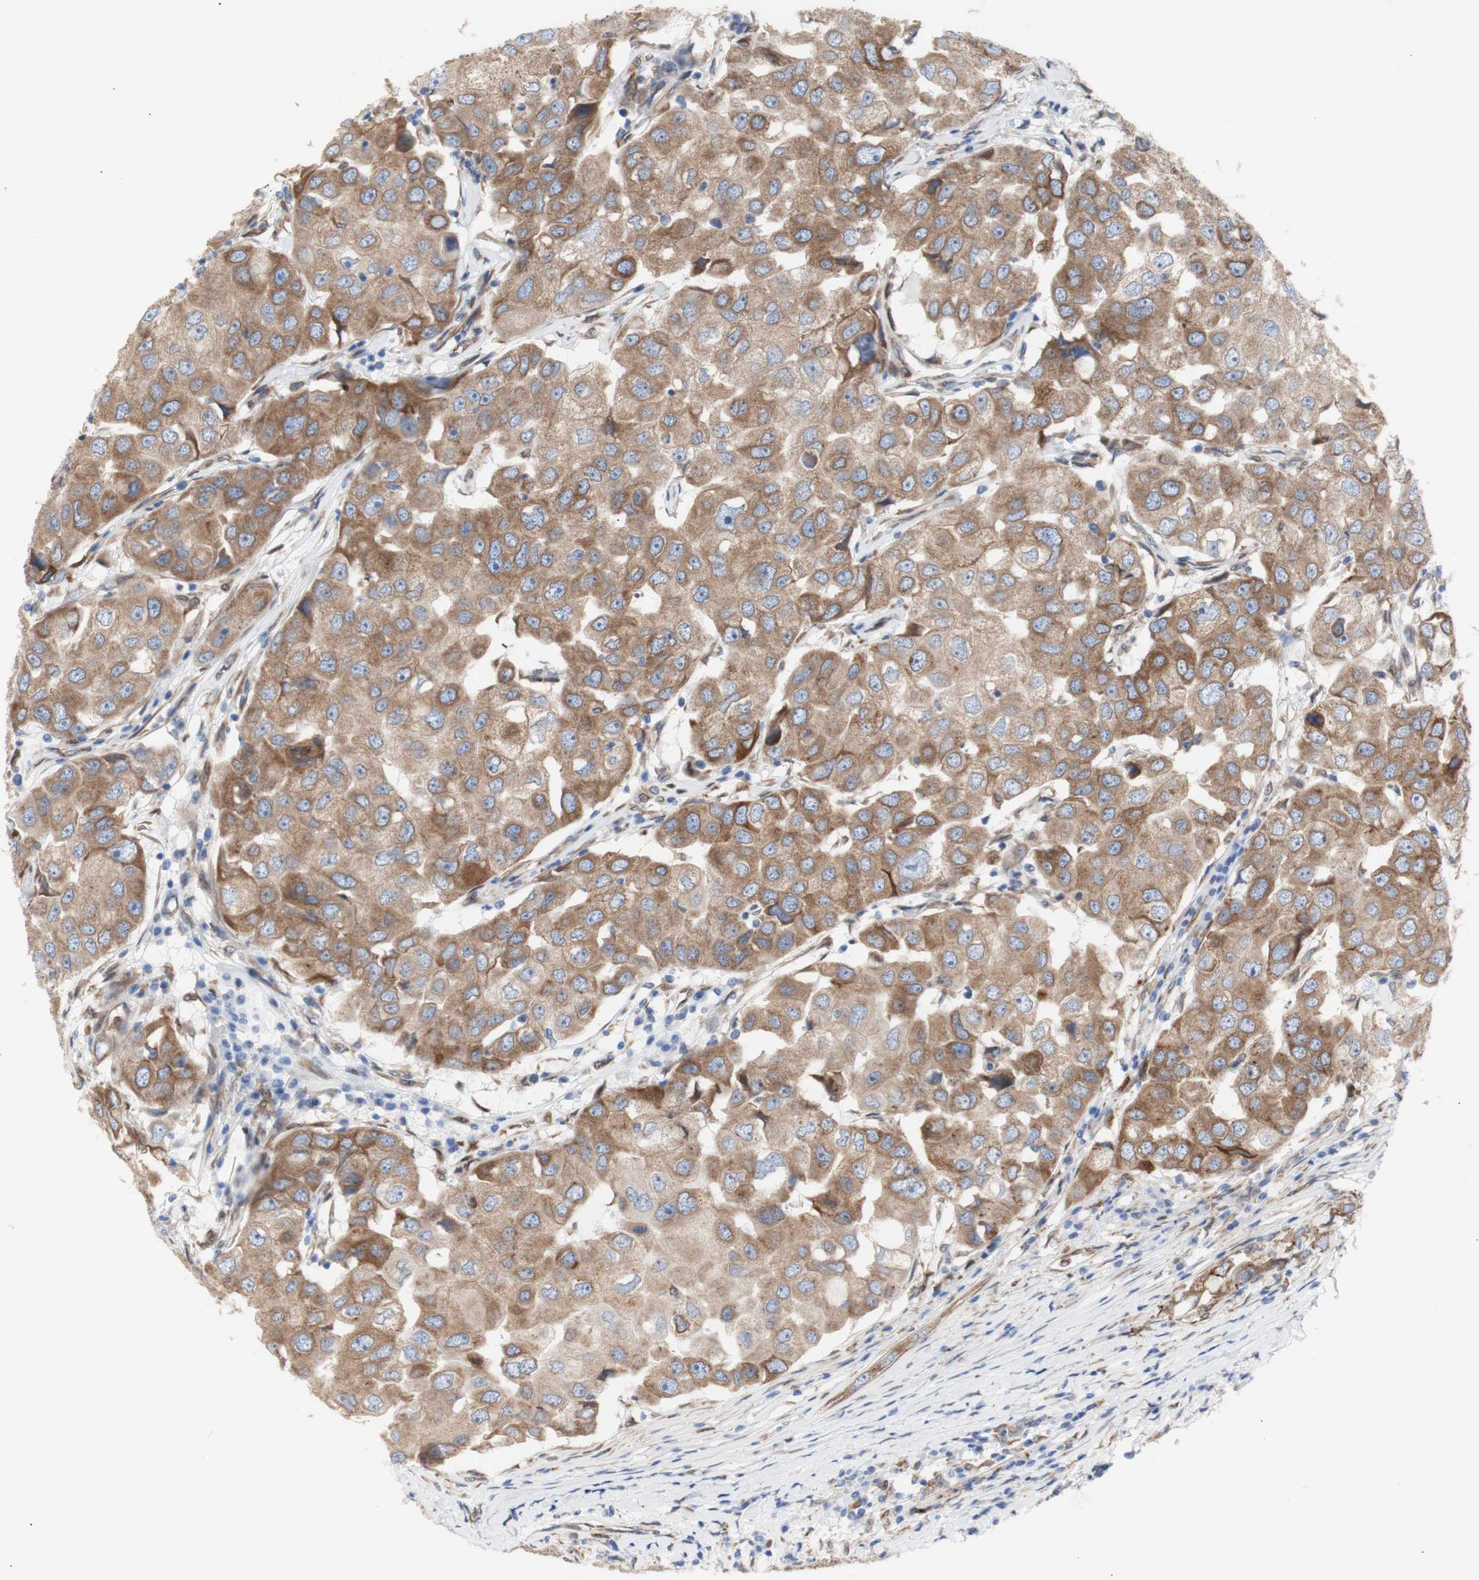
{"staining": {"intensity": "moderate", "quantity": ">75%", "location": "cytoplasmic/membranous"}, "tissue": "breast cancer", "cell_type": "Tumor cells", "image_type": "cancer", "snomed": [{"axis": "morphology", "description": "Duct carcinoma"}, {"axis": "topography", "description": "Breast"}], "caption": "IHC photomicrograph of neoplastic tissue: breast cancer stained using immunohistochemistry shows medium levels of moderate protein expression localized specifically in the cytoplasmic/membranous of tumor cells, appearing as a cytoplasmic/membranous brown color.", "gene": "ERLIN1", "patient": {"sex": "female", "age": 27}}